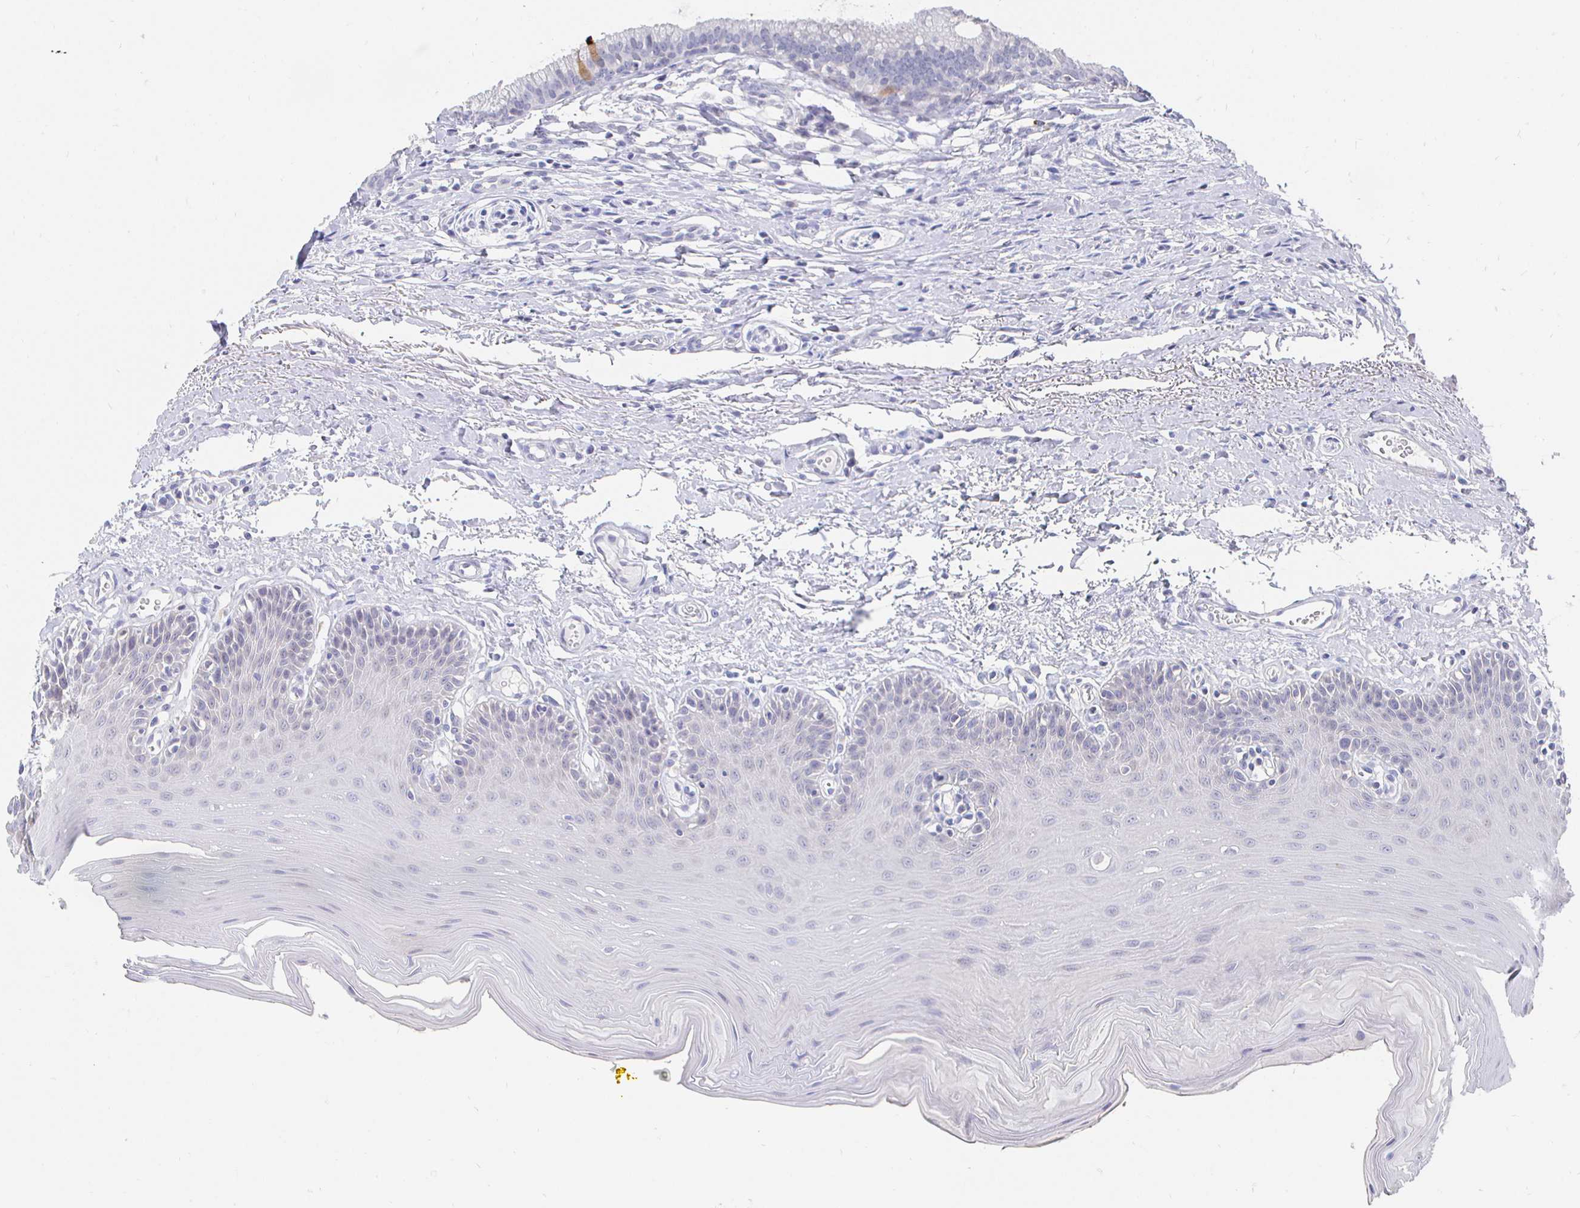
{"staining": {"intensity": "negative", "quantity": "none", "location": "none"}, "tissue": "oral mucosa", "cell_type": "Squamous epithelial cells", "image_type": "normal", "snomed": [{"axis": "morphology", "description": "Normal tissue, NOS"}, {"axis": "morphology", "description": "Adenocarcinoma, NOS"}, {"axis": "topography", "description": "Oral tissue"}, {"axis": "topography", "description": "Head-Neck"}], "caption": "Immunohistochemistry histopathology image of normal oral mucosa: oral mucosa stained with DAB demonstrates no significant protein staining in squamous epithelial cells. (Stains: DAB (3,3'-diaminobenzidine) immunohistochemistry (IHC) with hematoxylin counter stain, Microscopy: brightfield microscopy at high magnification).", "gene": "LRRC23", "patient": {"sex": "female", "age": 57}}